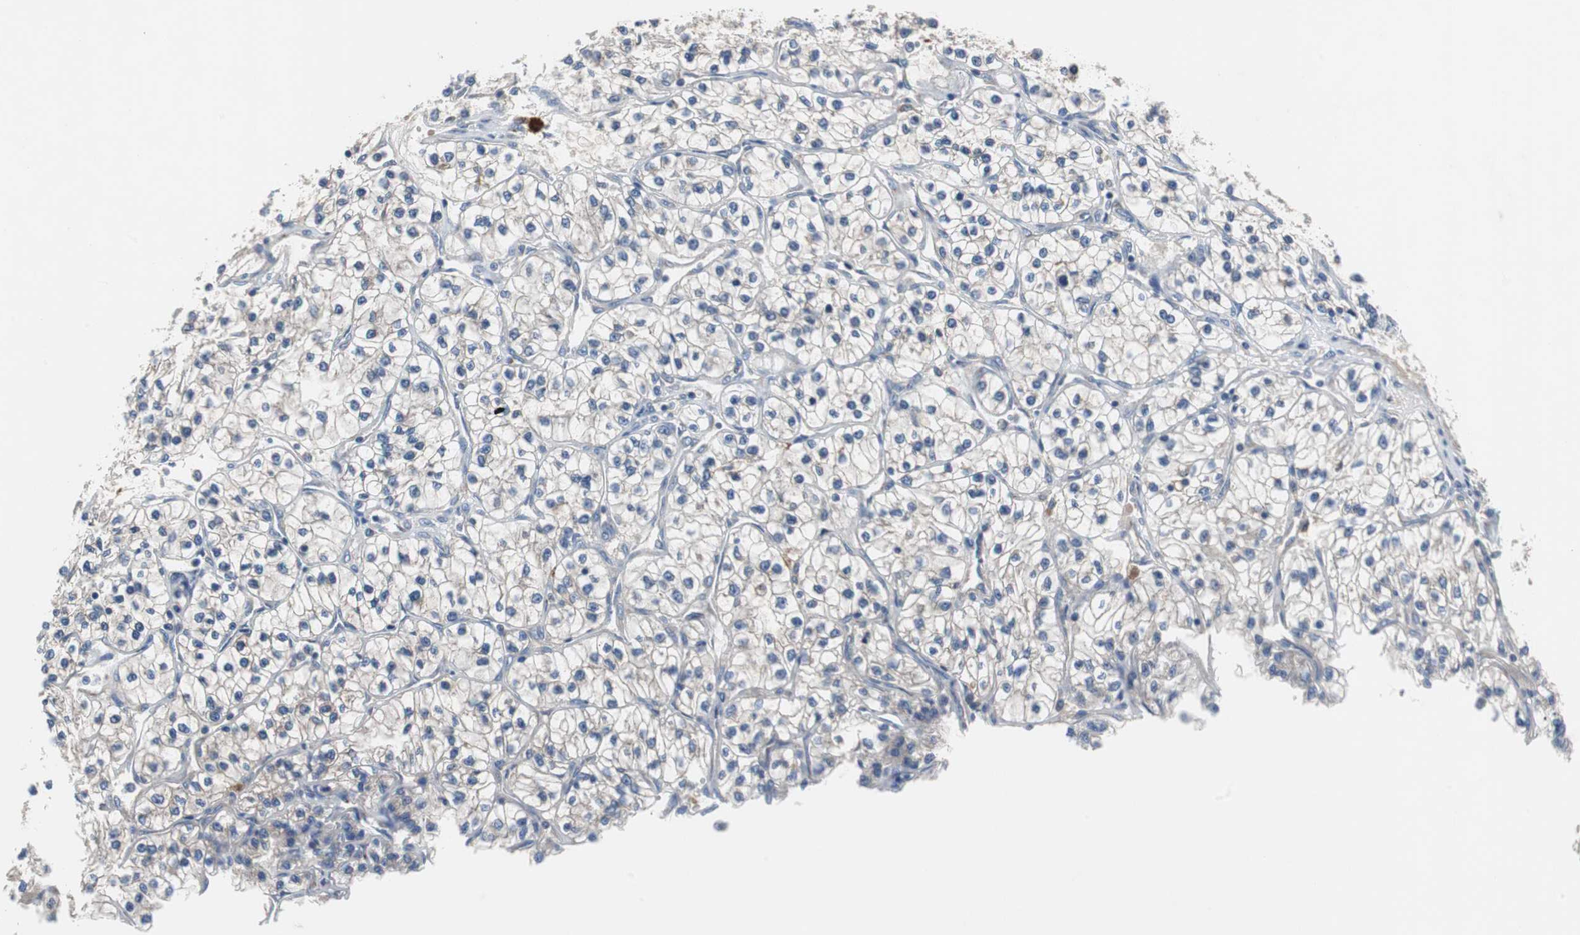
{"staining": {"intensity": "negative", "quantity": "none", "location": "none"}, "tissue": "renal cancer", "cell_type": "Tumor cells", "image_type": "cancer", "snomed": [{"axis": "morphology", "description": "Adenocarcinoma, NOS"}, {"axis": "topography", "description": "Kidney"}], "caption": "A high-resolution histopathology image shows IHC staining of renal cancer (adenocarcinoma), which displays no significant positivity in tumor cells. (DAB (3,3'-diaminobenzidine) IHC with hematoxylin counter stain).", "gene": "CALB2", "patient": {"sex": "female", "age": 57}}